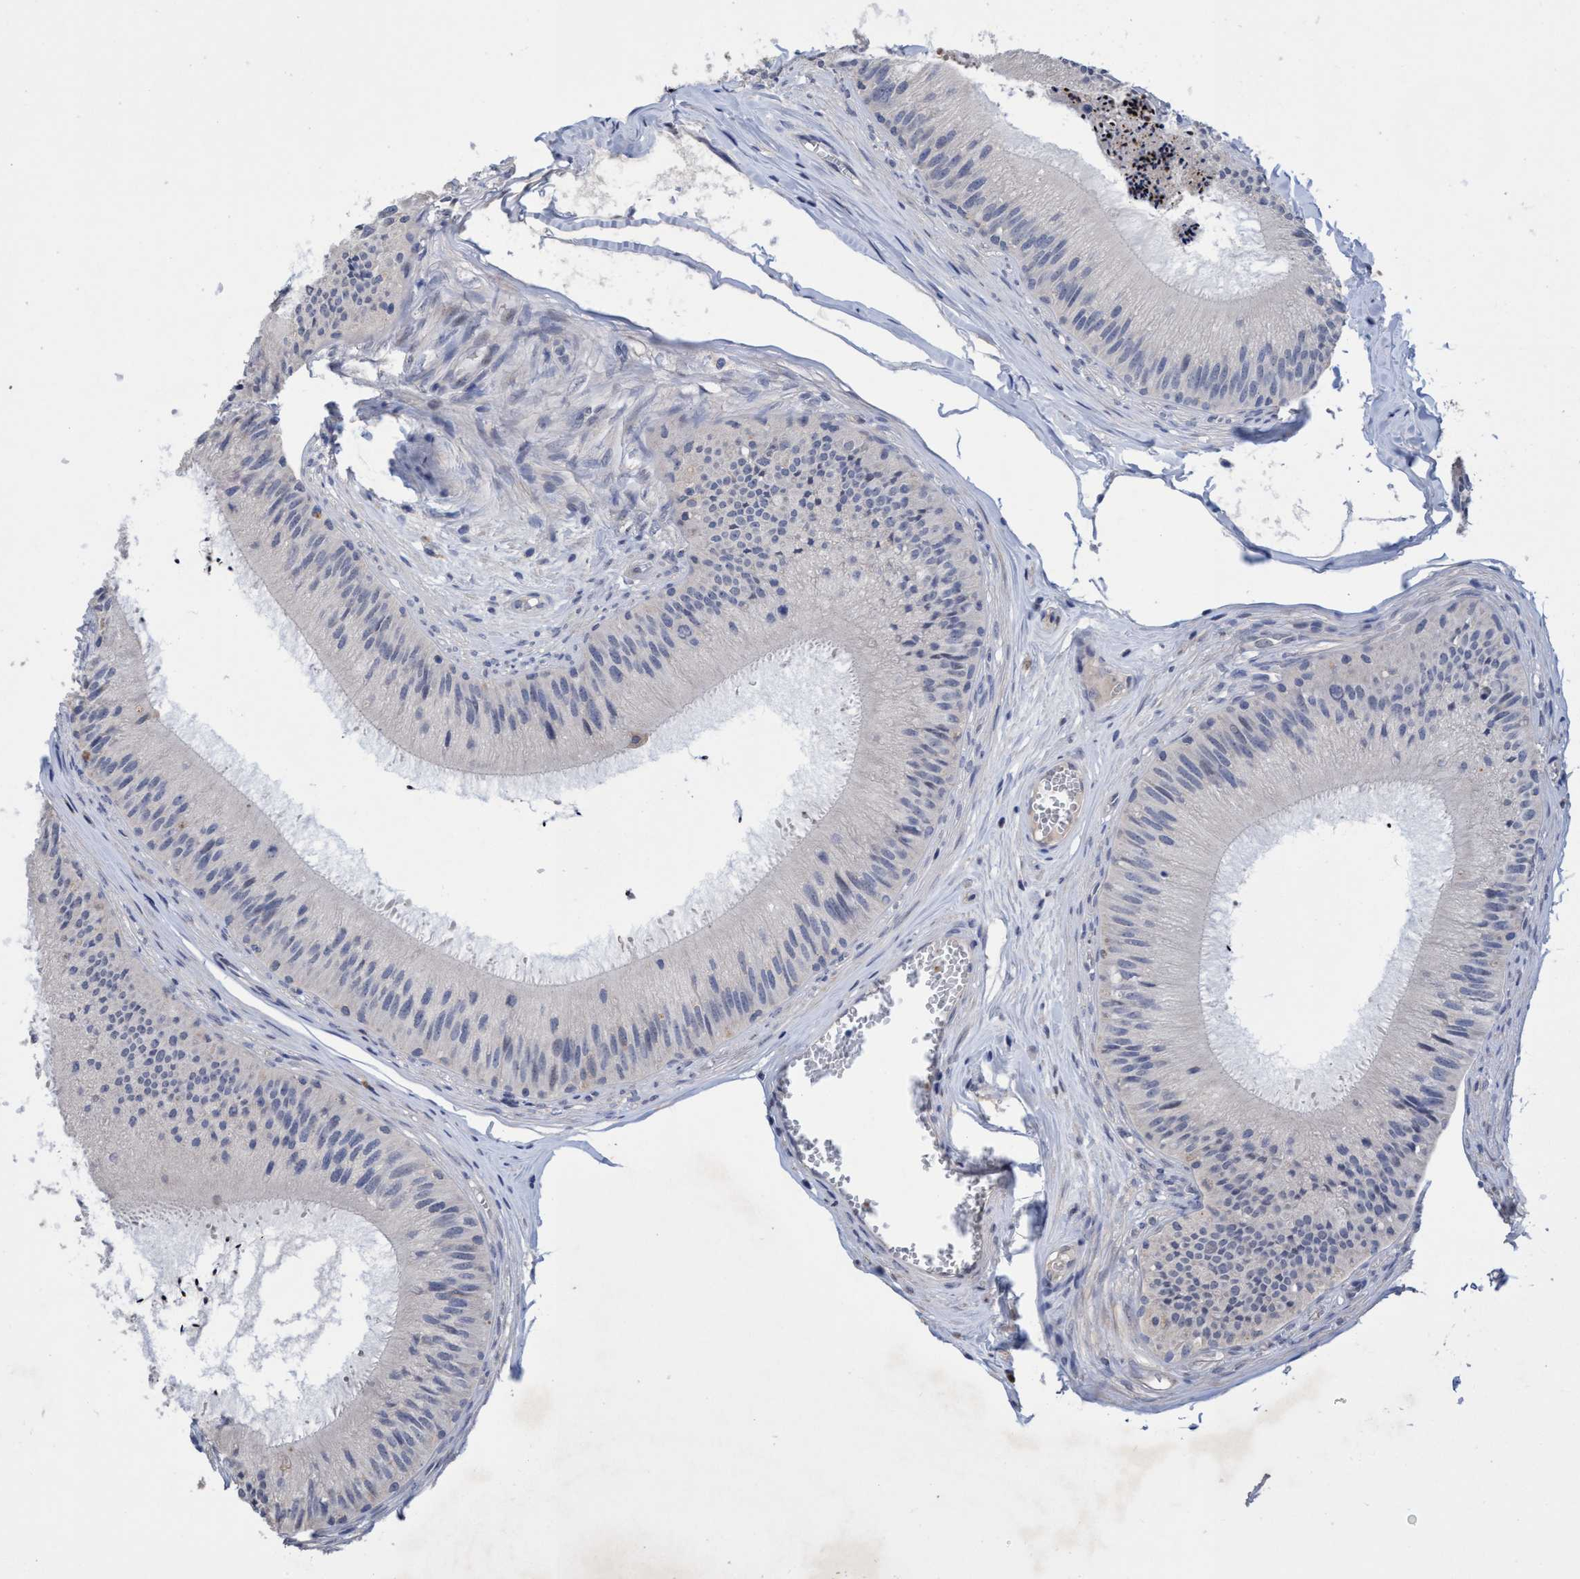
{"staining": {"intensity": "moderate", "quantity": "25%-75%", "location": "cytoplasmic/membranous"}, "tissue": "epididymis", "cell_type": "Glandular cells", "image_type": "normal", "snomed": [{"axis": "morphology", "description": "Normal tissue, NOS"}, {"axis": "topography", "description": "Epididymis"}], "caption": "Brown immunohistochemical staining in unremarkable epididymis displays moderate cytoplasmic/membranous positivity in about 25%-75% of glandular cells. (DAB IHC with brightfield microscopy, high magnification).", "gene": "SEMA4D", "patient": {"sex": "male", "age": 31}}